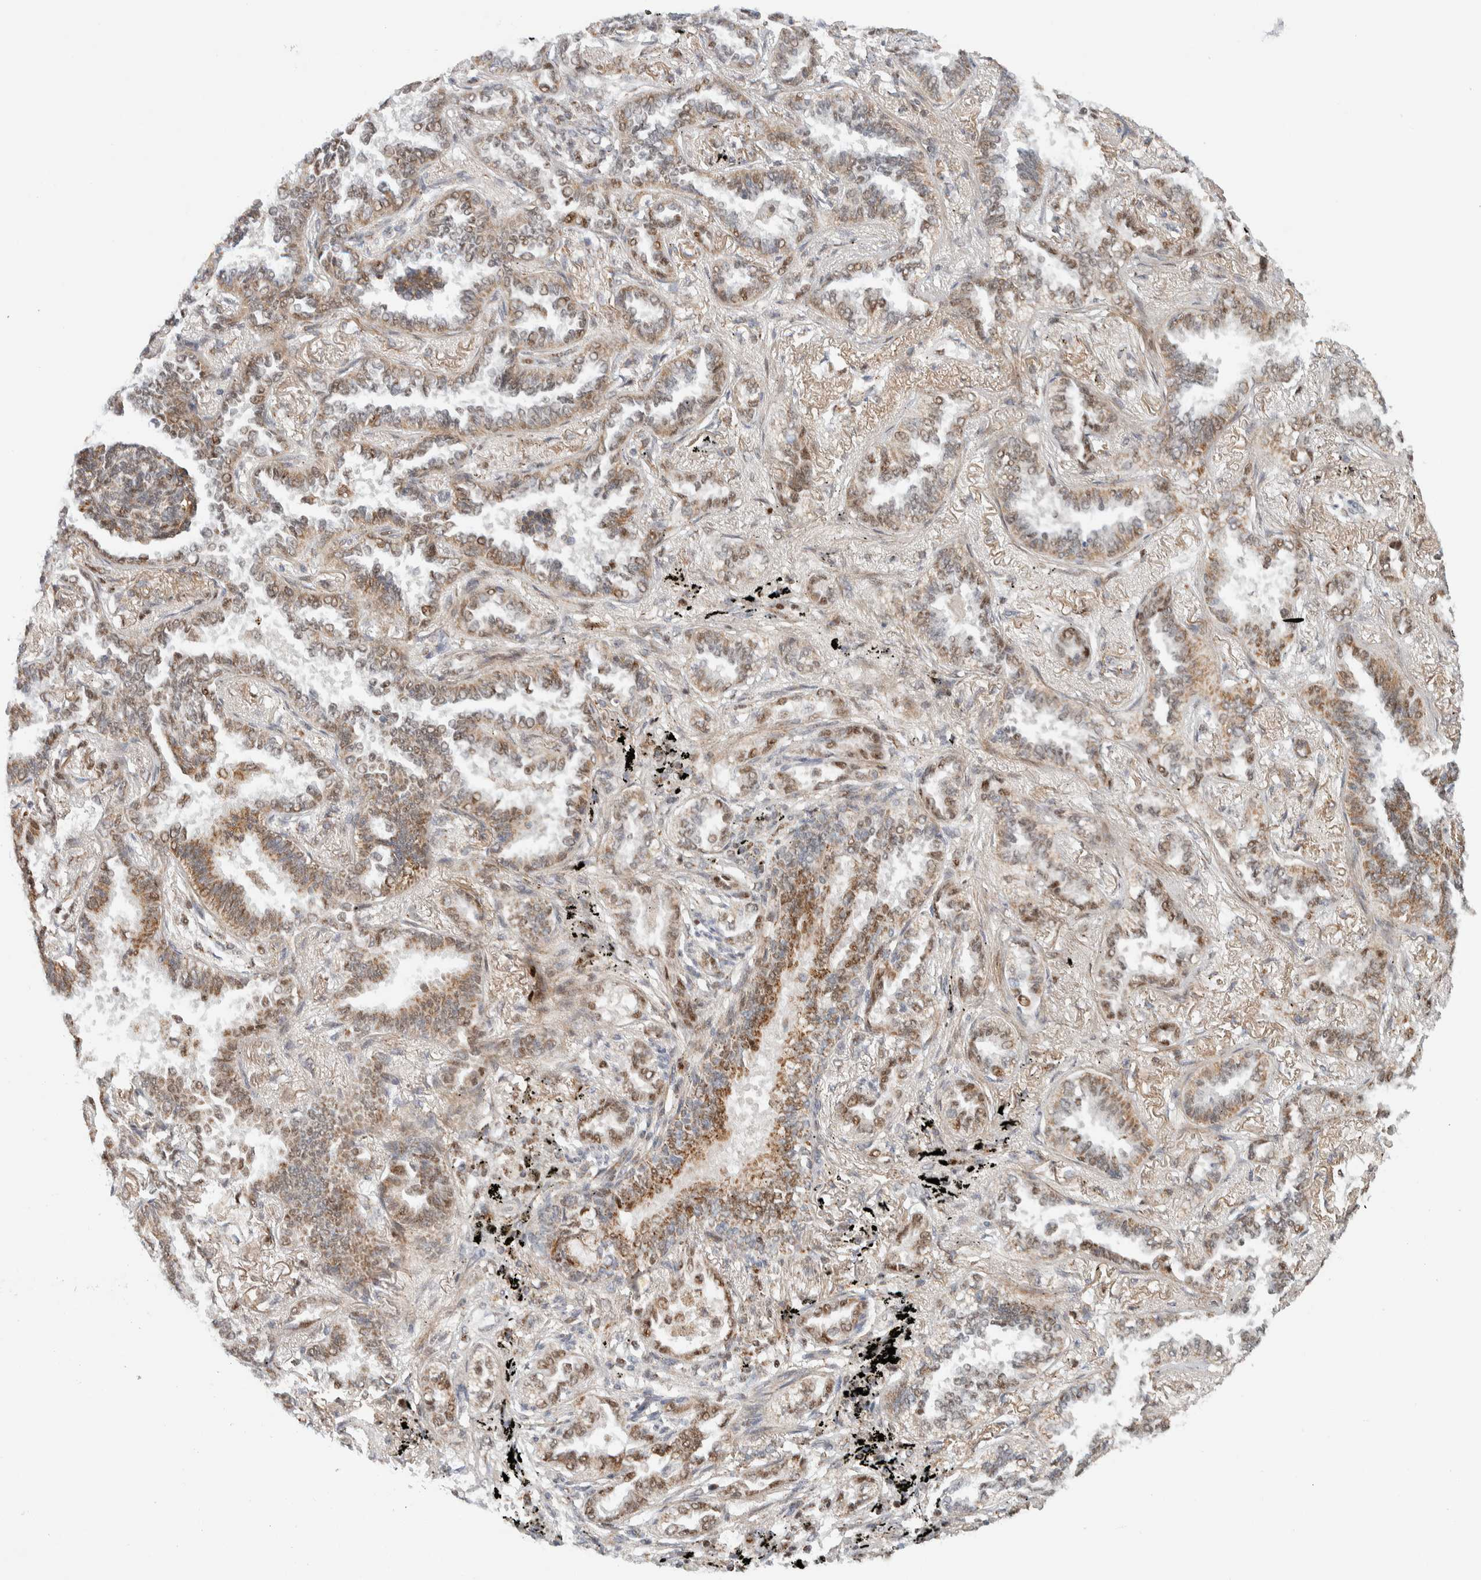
{"staining": {"intensity": "moderate", "quantity": "25%-75%", "location": "cytoplasmic/membranous,nuclear"}, "tissue": "lung cancer", "cell_type": "Tumor cells", "image_type": "cancer", "snomed": [{"axis": "morphology", "description": "Adenocarcinoma, NOS"}, {"axis": "topography", "description": "Lung"}], "caption": "A brown stain shows moderate cytoplasmic/membranous and nuclear staining of a protein in lung cancer (adenocarcinoma) tumor cells.", "gene": "TSPAN32", "patient": {"sex": "male", "age": 59}}